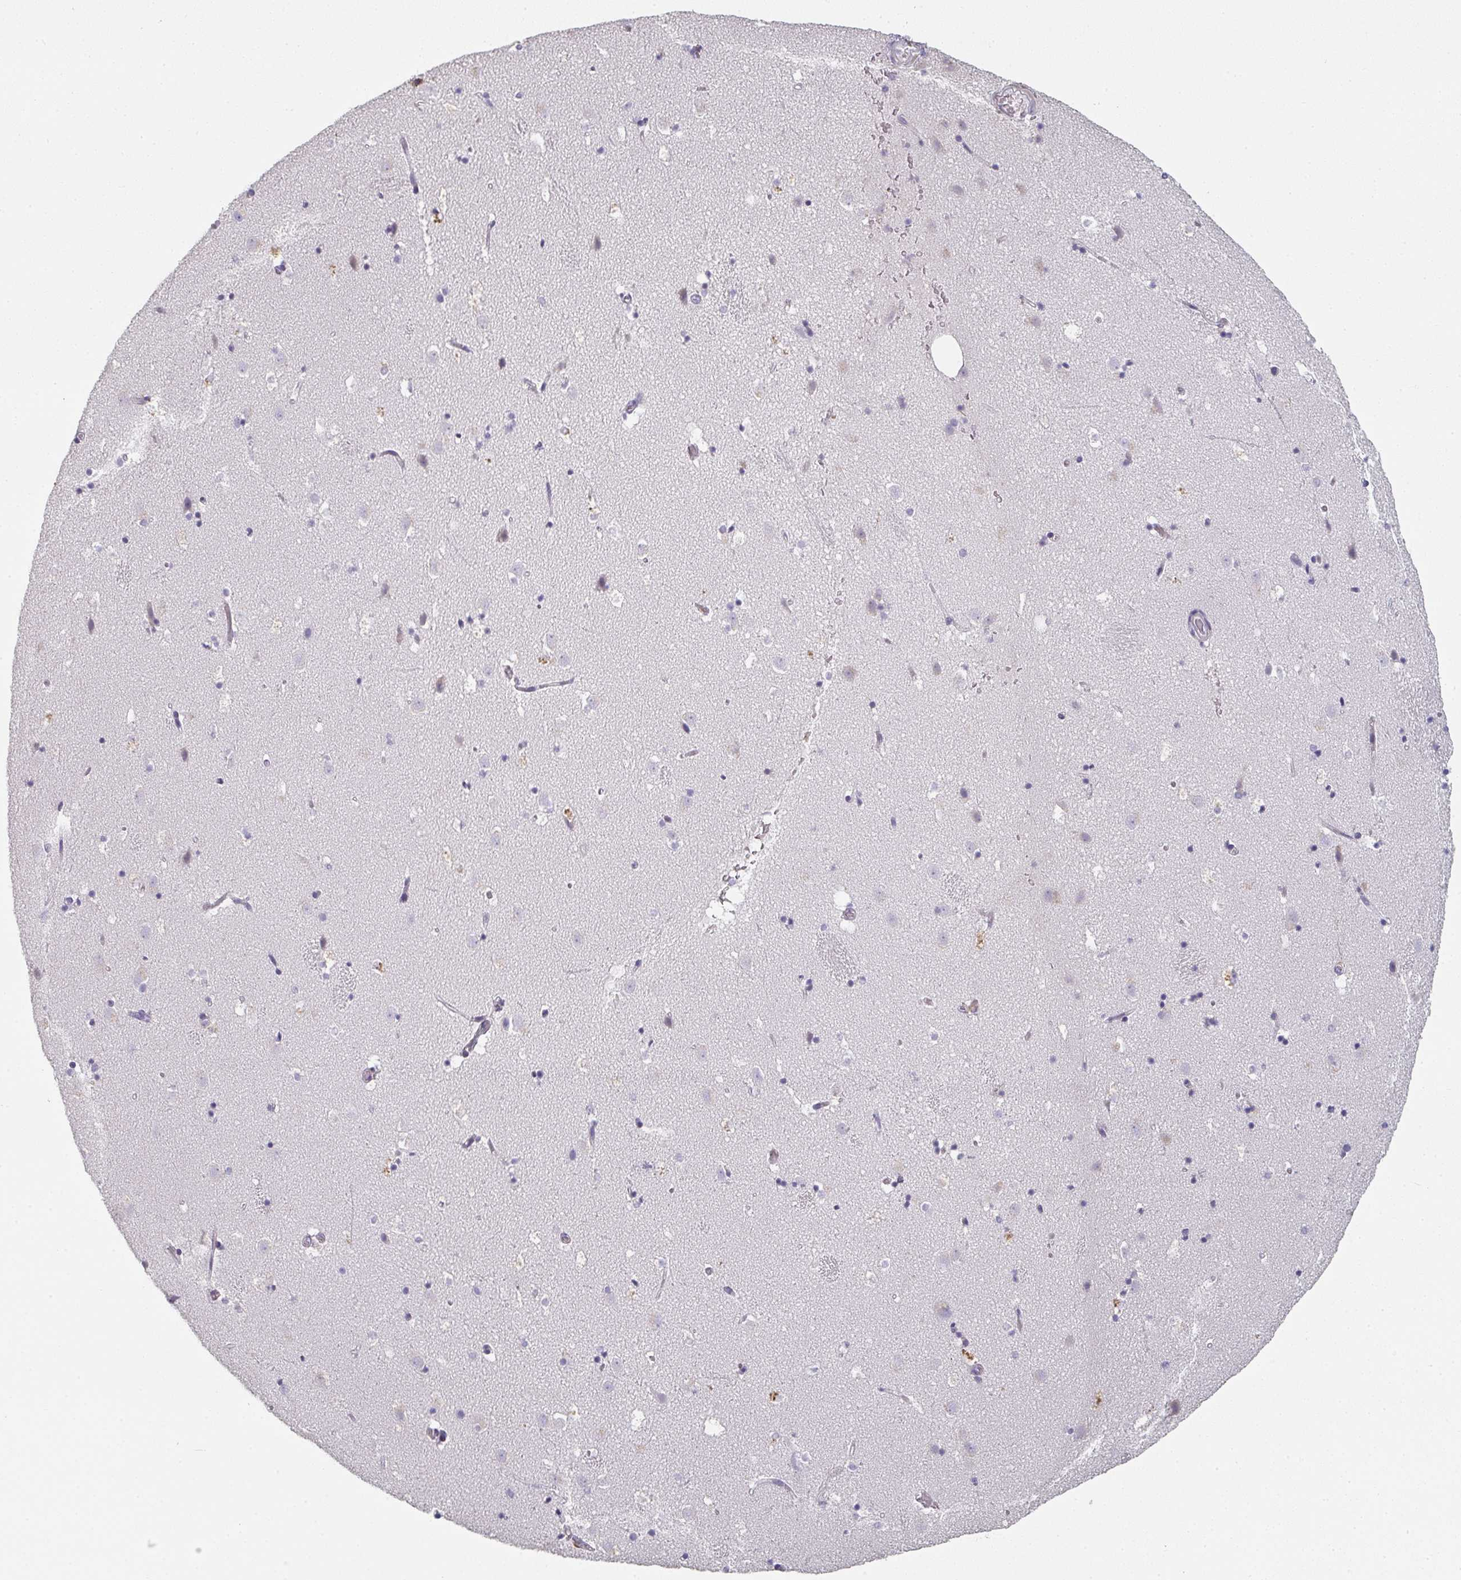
{"staining": {"intensity": "negative", "quantity": "none", "location": "none"}, "tissue": "caudate", "cell_type": "Glial cells", "image_type": "normal", "snomed": [{"axis": "morphology", "description": "Normal tissue, NOS"}, {"axis": "topography", "description": "Lateral ventricle wall"}], "caption": "Immunohistochemistry micrograph of unremarkable caudate stained for a protein (brown), which shows no staining in glial cells. Nuclei are stained in blue.", "gene": "A1CF", "patient": {"sex": "male", "age": 37}}